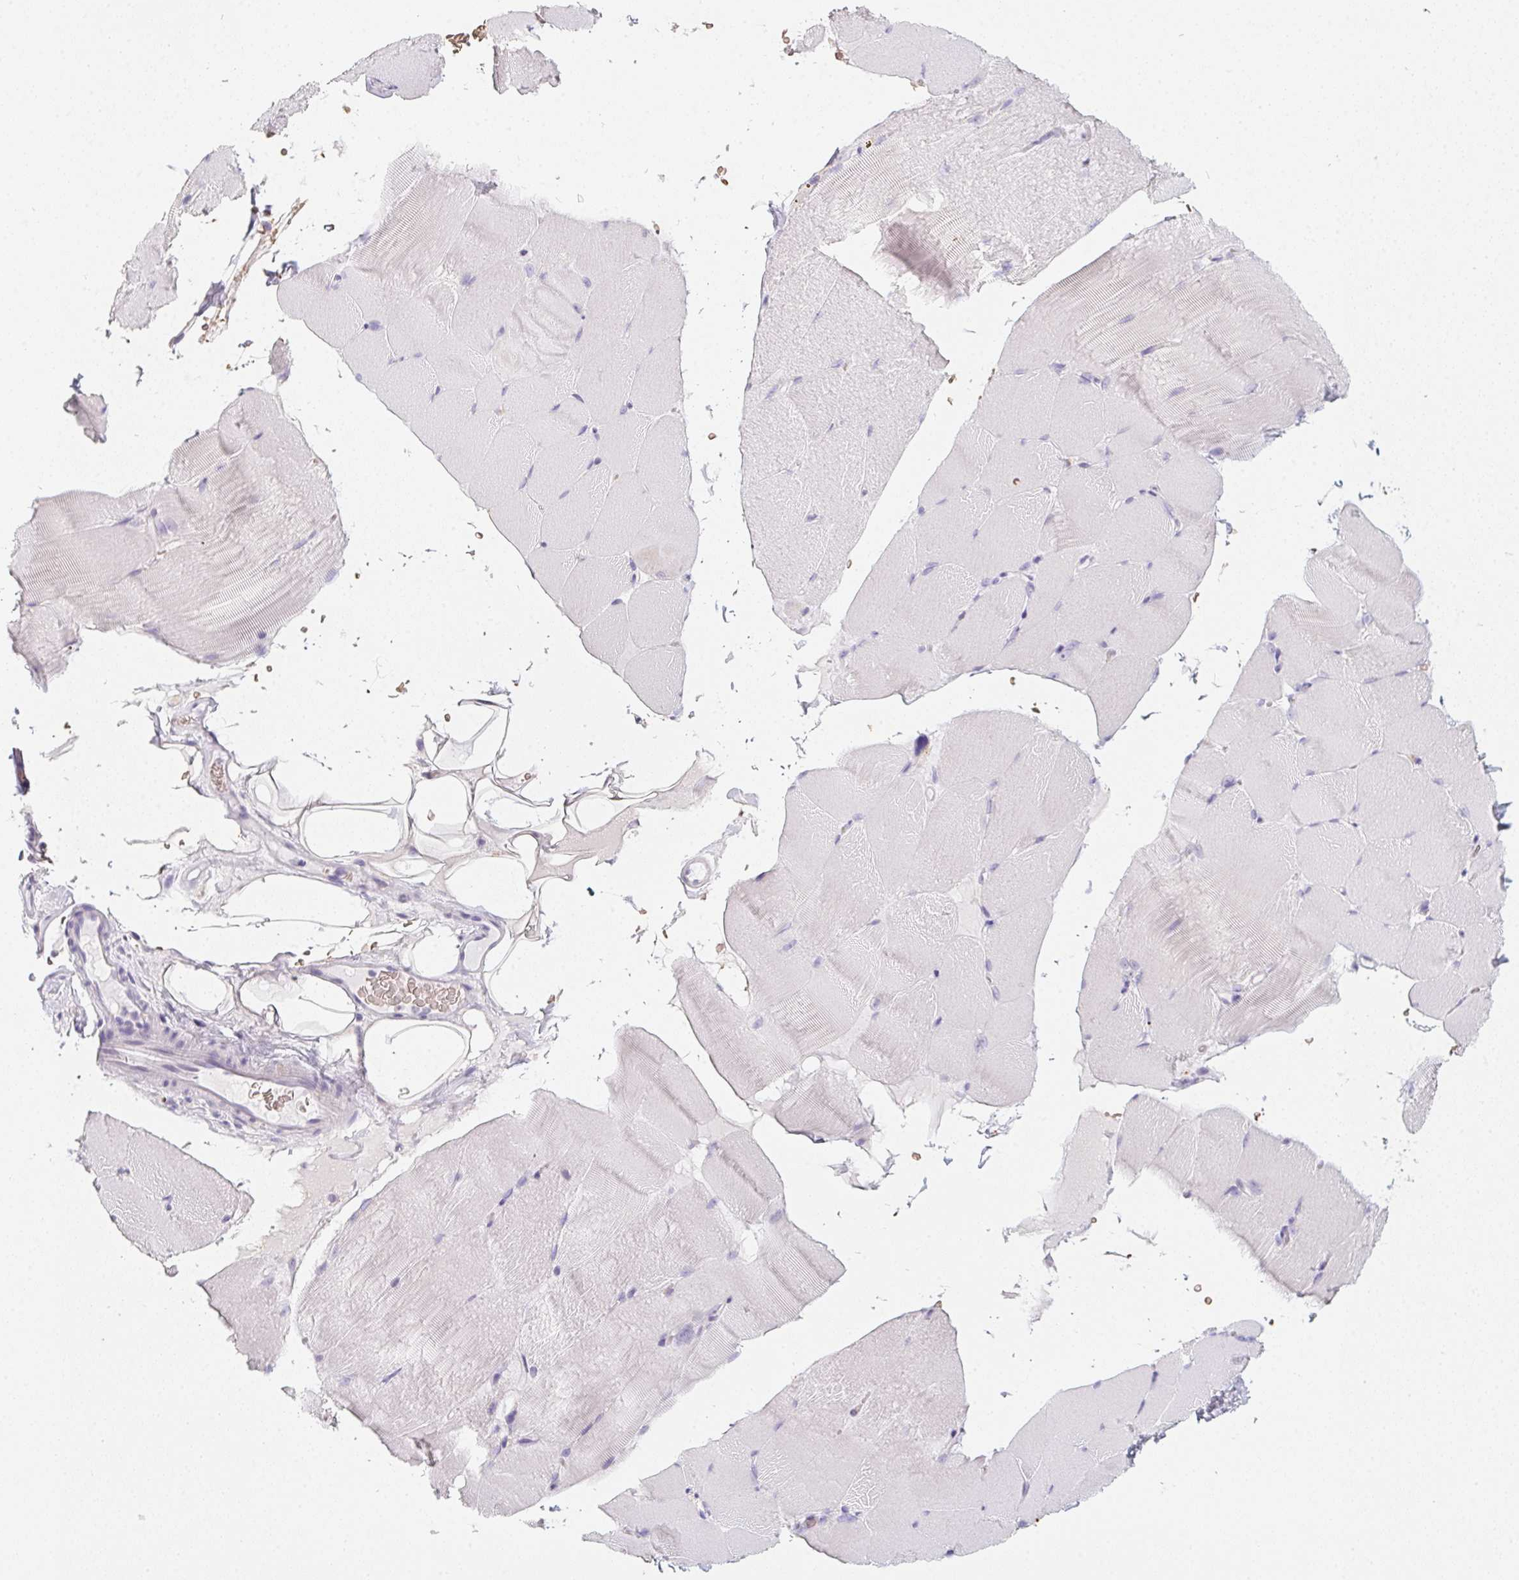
{"staining": {"intensity": "negative", "quantity": "none", "location": "none"}, "tissue": "skeletal muscle", "cell_type": "Myocytes", "image_type": "normal", "snomed": [{"axis": "morphology", "description": "Normal tissue, NOS"}, {"axis": "topography", "description": "Skeletal muscle"}], "caption": "This is a histopathology image of immunohistochemistry (IHC) staining of normal skeletal muscle, which shows no expression in myocytes.", "gene": "DCD", "patient": {"sex": "female", "age": 37}}